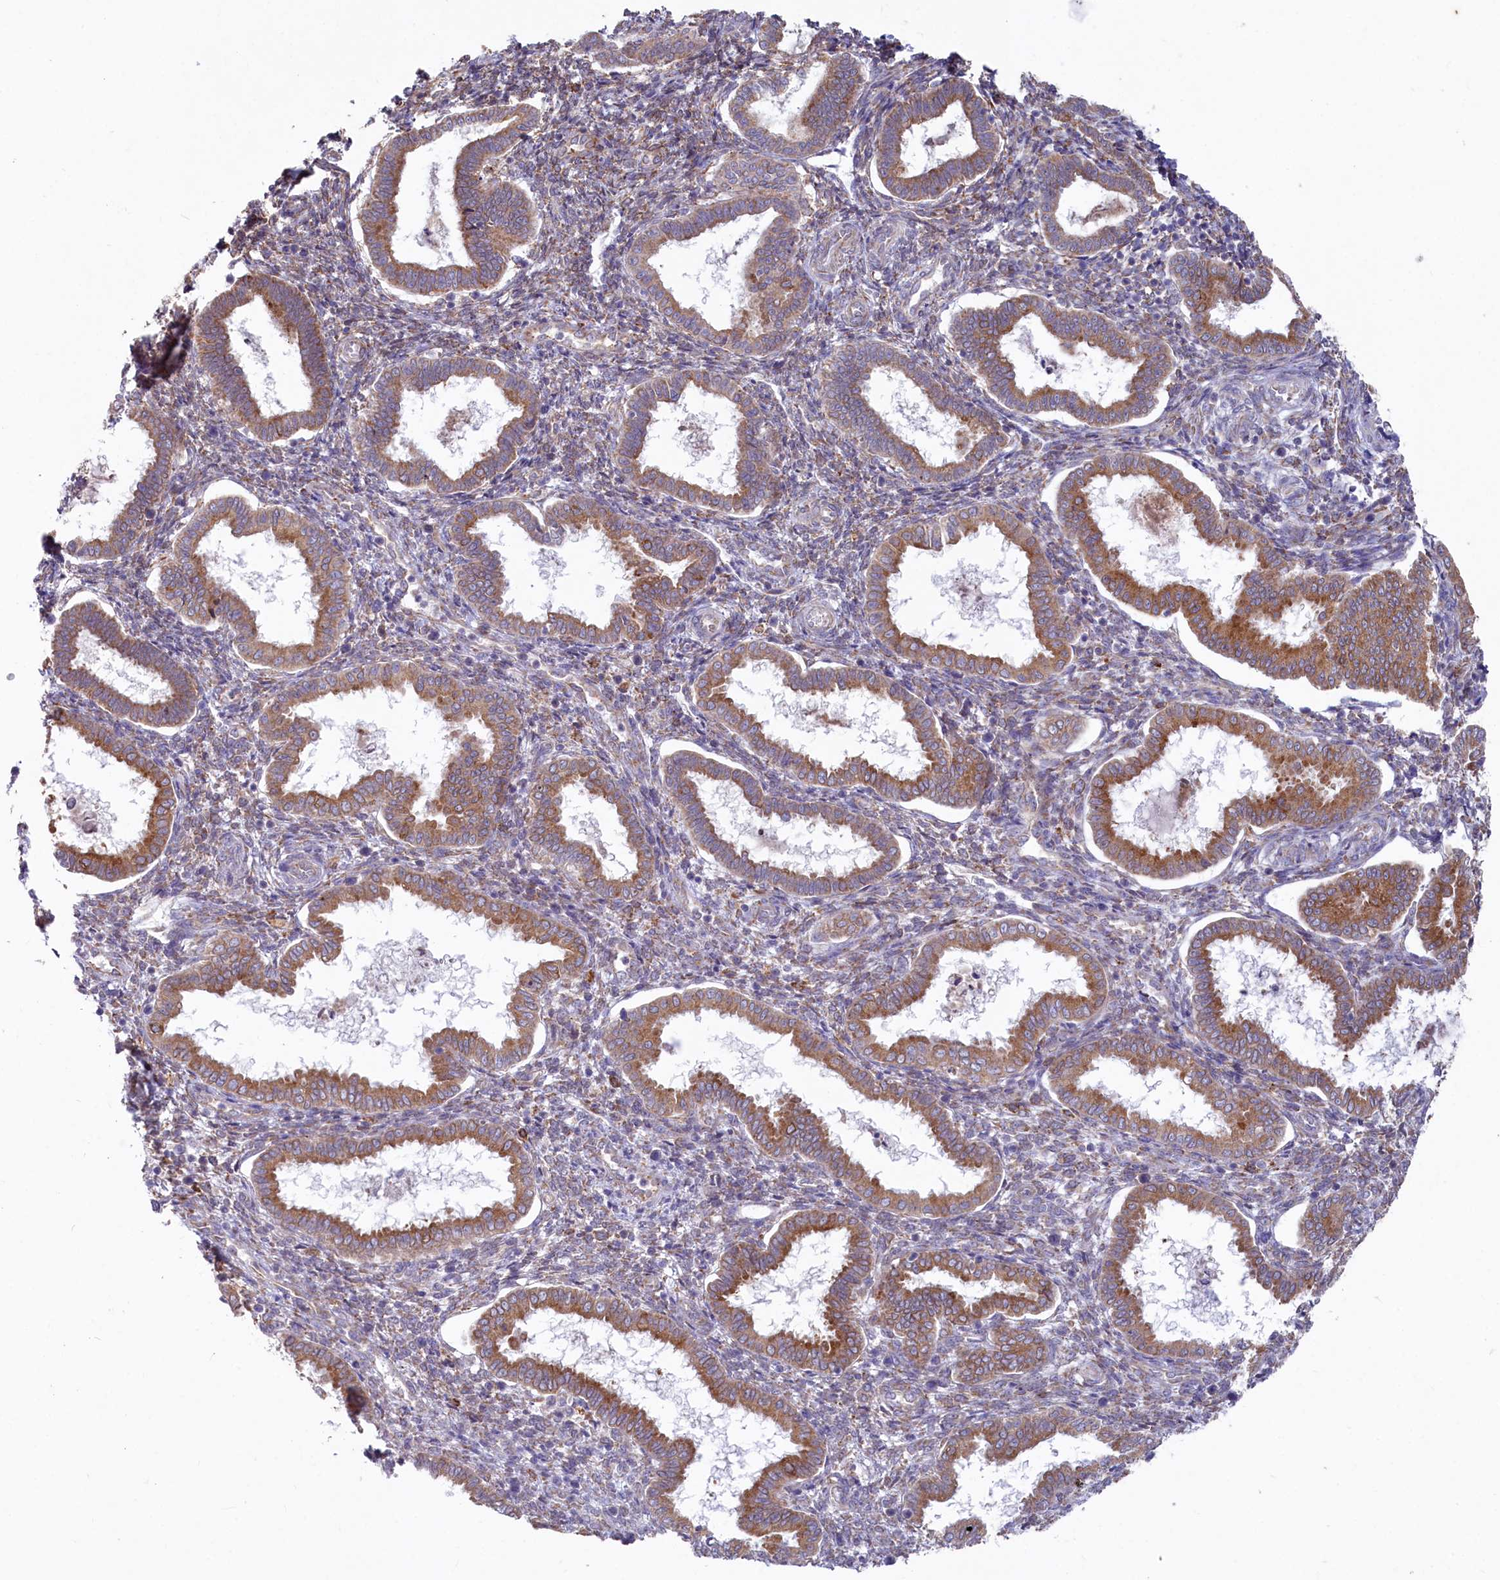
{"staining": {"intensity": "negative", "quantity": "none", "location": "none"}, "tissue": "endometrium", "cell_type": "Cells in endometrial stroma", "image_type": "normal", "snomed": [{"axis": "morphology", "description": "Normal tissue, NOS"}, {"axis": "topography", "description": "Endometrium"}], "caption": "High magnification brightfield microscopy of unremarkable endometrium stained with DAB (3,3'-diaminobenzidine) (brown) and counterstained with hematoxylin (blue): cells in endometrial stroma show no significant positivity. (Stains: DAB immunohistochemistry with hematoxylin counter stain, Microscopy: brightfield microscopy at high magnification).", "gene": "CHID1", "patient": {"sex": "female", "age": 24}}